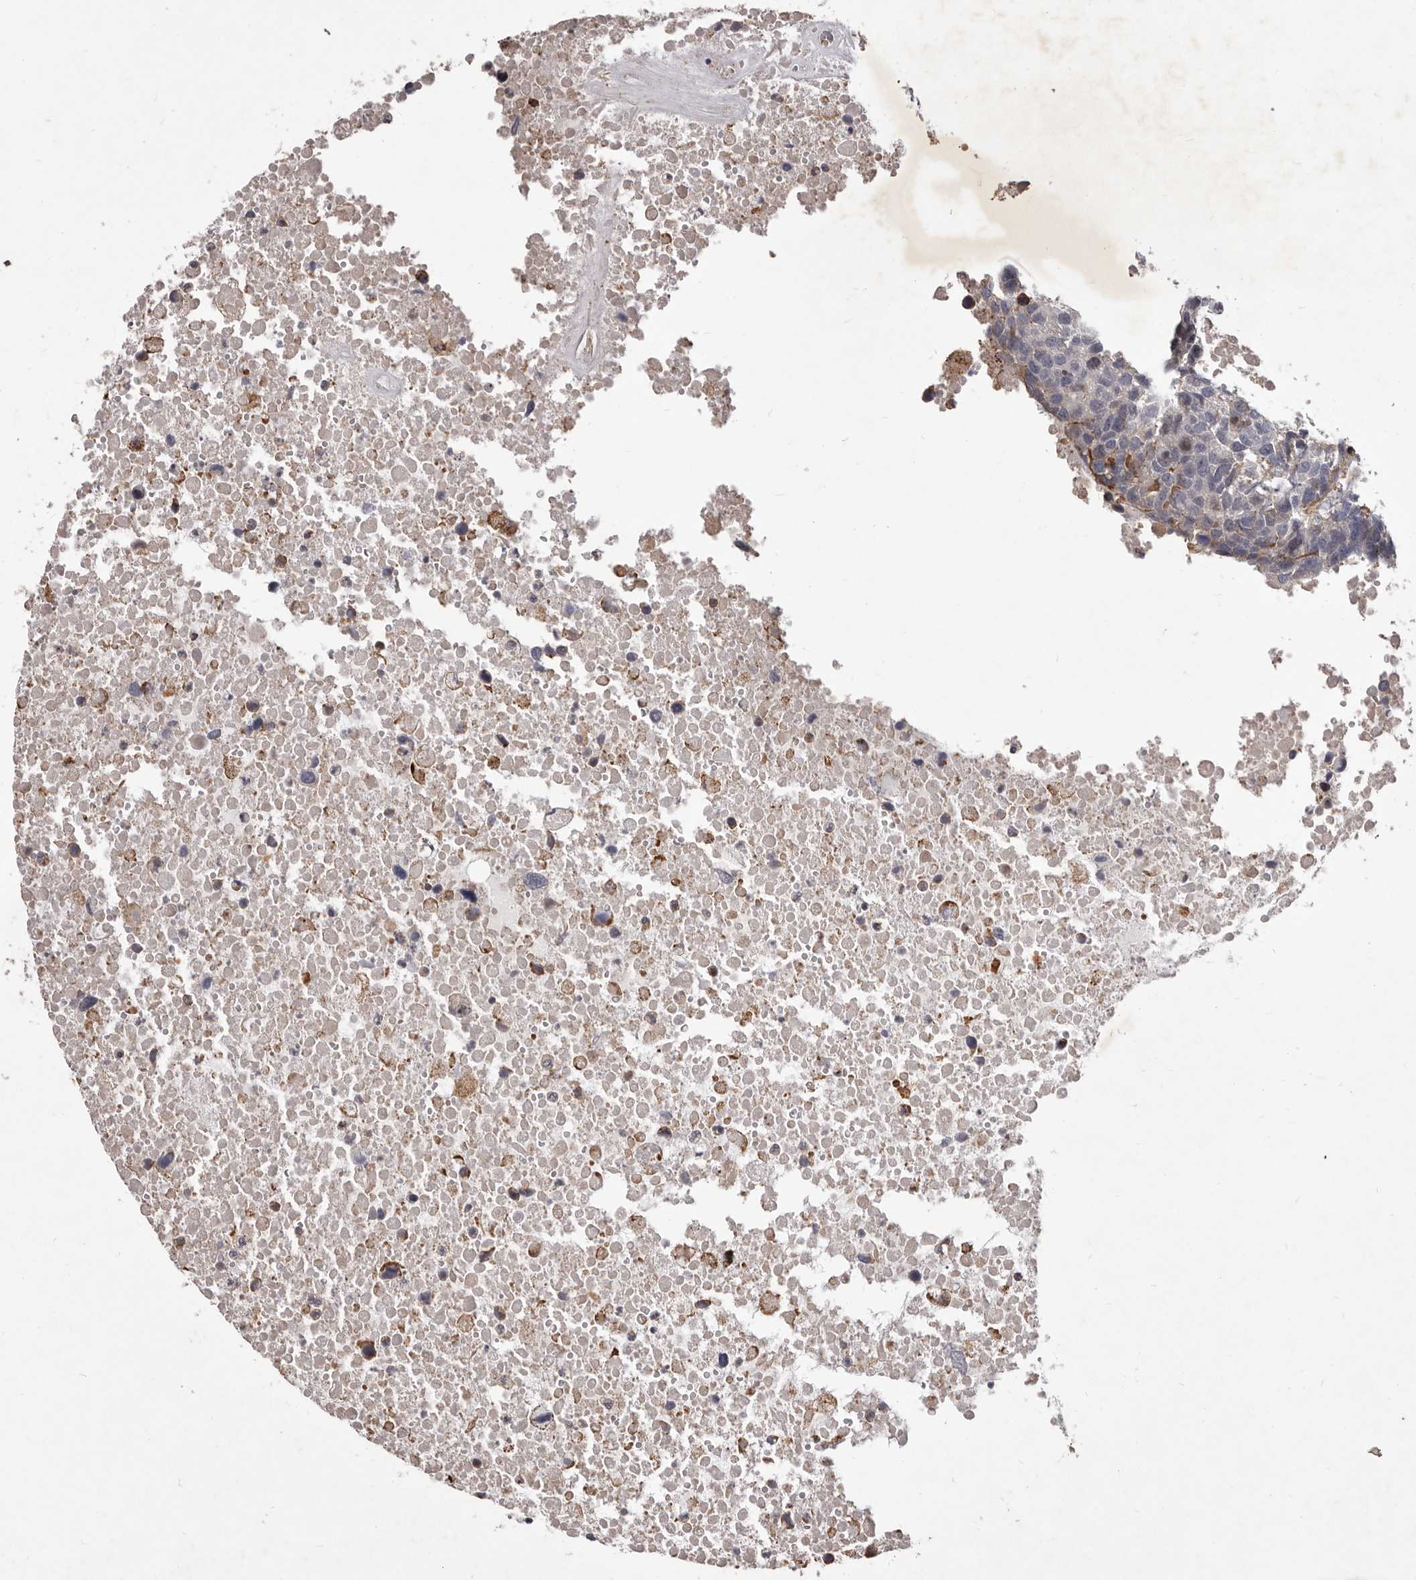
{"staining": {"intensity": "negative", "quantity": "none", "location": "none"}, "tissue": "head and neck cancer", "cell_type": "Tumor cells", "image_type": "cancer", "snomed": [{"axis": "morphology", "description": "Squamous cell carcinoma, NOS"}, {"axis": "topography", "description": "Head-Neck"}], "caption": "IHC of head and neck squamous cell carcinoma displays no staining in tumor cells.", "gene": "ALPK1", "patient": {"sex": "male", "age": 66}}